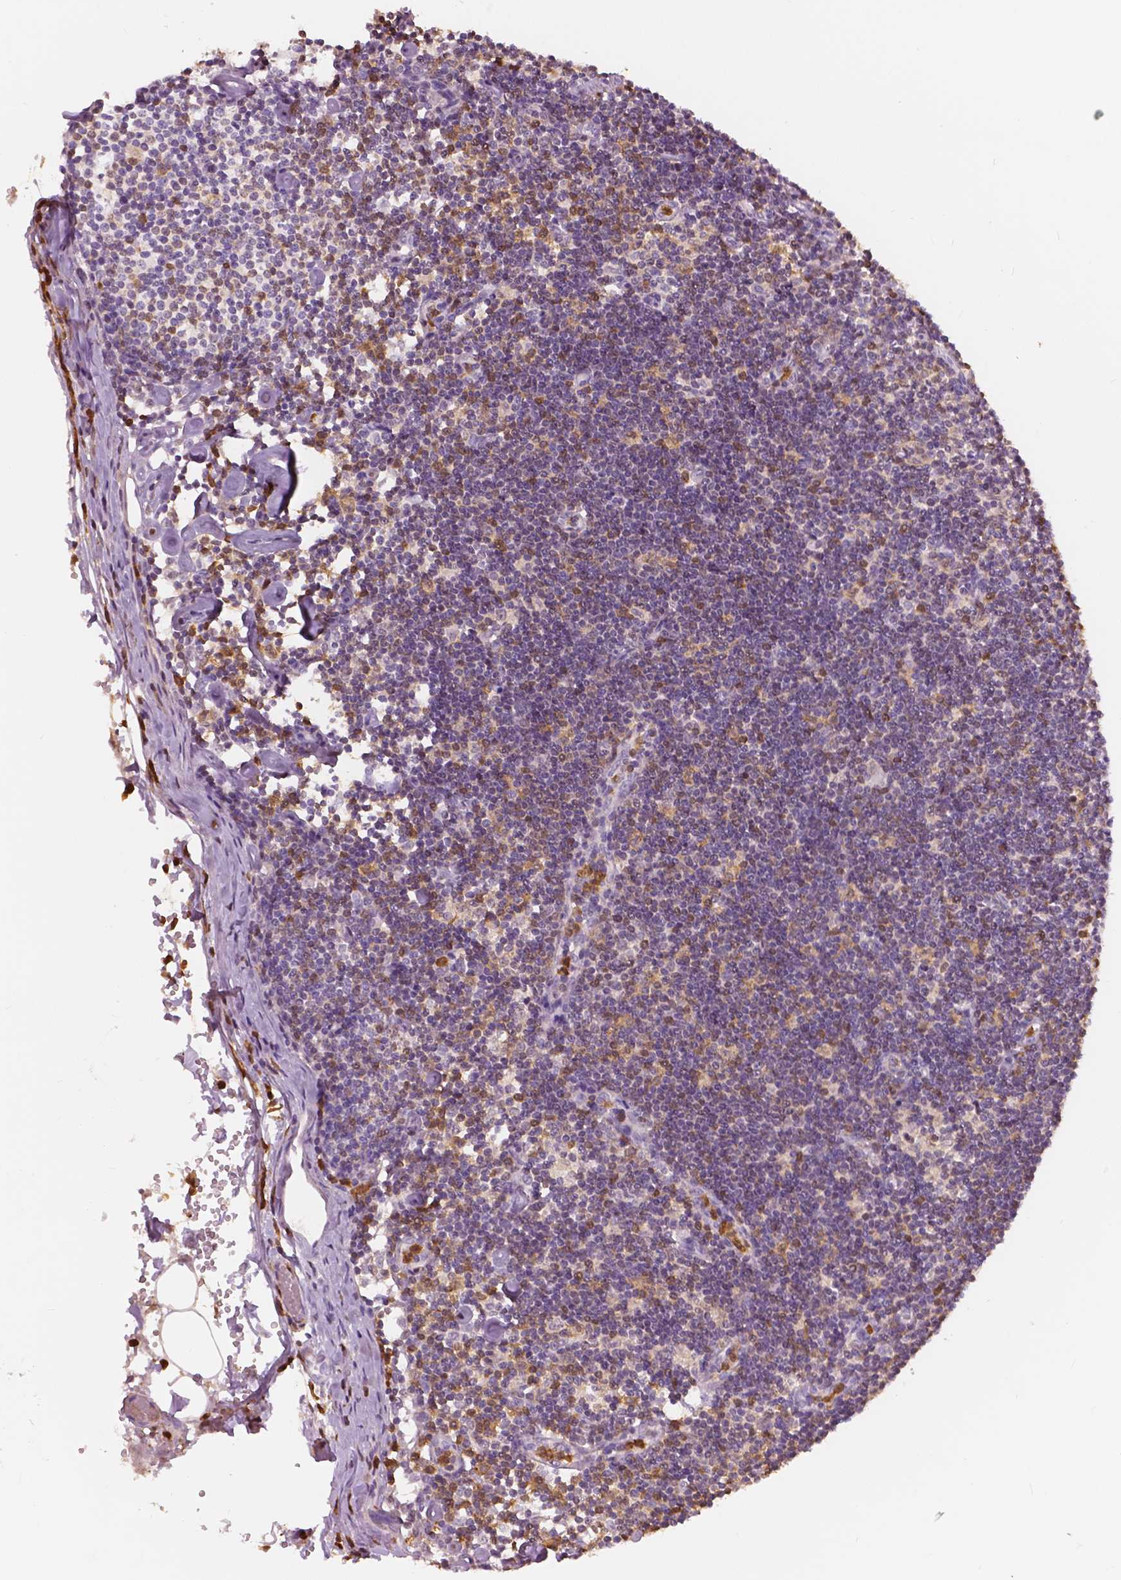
{"staining": {"intensity": "negative", "quantity": "none", "location": "none"}, "tissue": "lymph node", "cell_type": "Germinal center cells", "image_type": "normal", "snomed": [{"axis": "morphology", "description": "Normal tissue, NOS"}, {"axis": "topography", "description": "Lymph node"}], "caption": "Immunohistochemical staining of normal human lymph node shows no significant expression in germinal center cells.", "gene": "S100A4", "patient": {"sex": "female", "age": 42}}